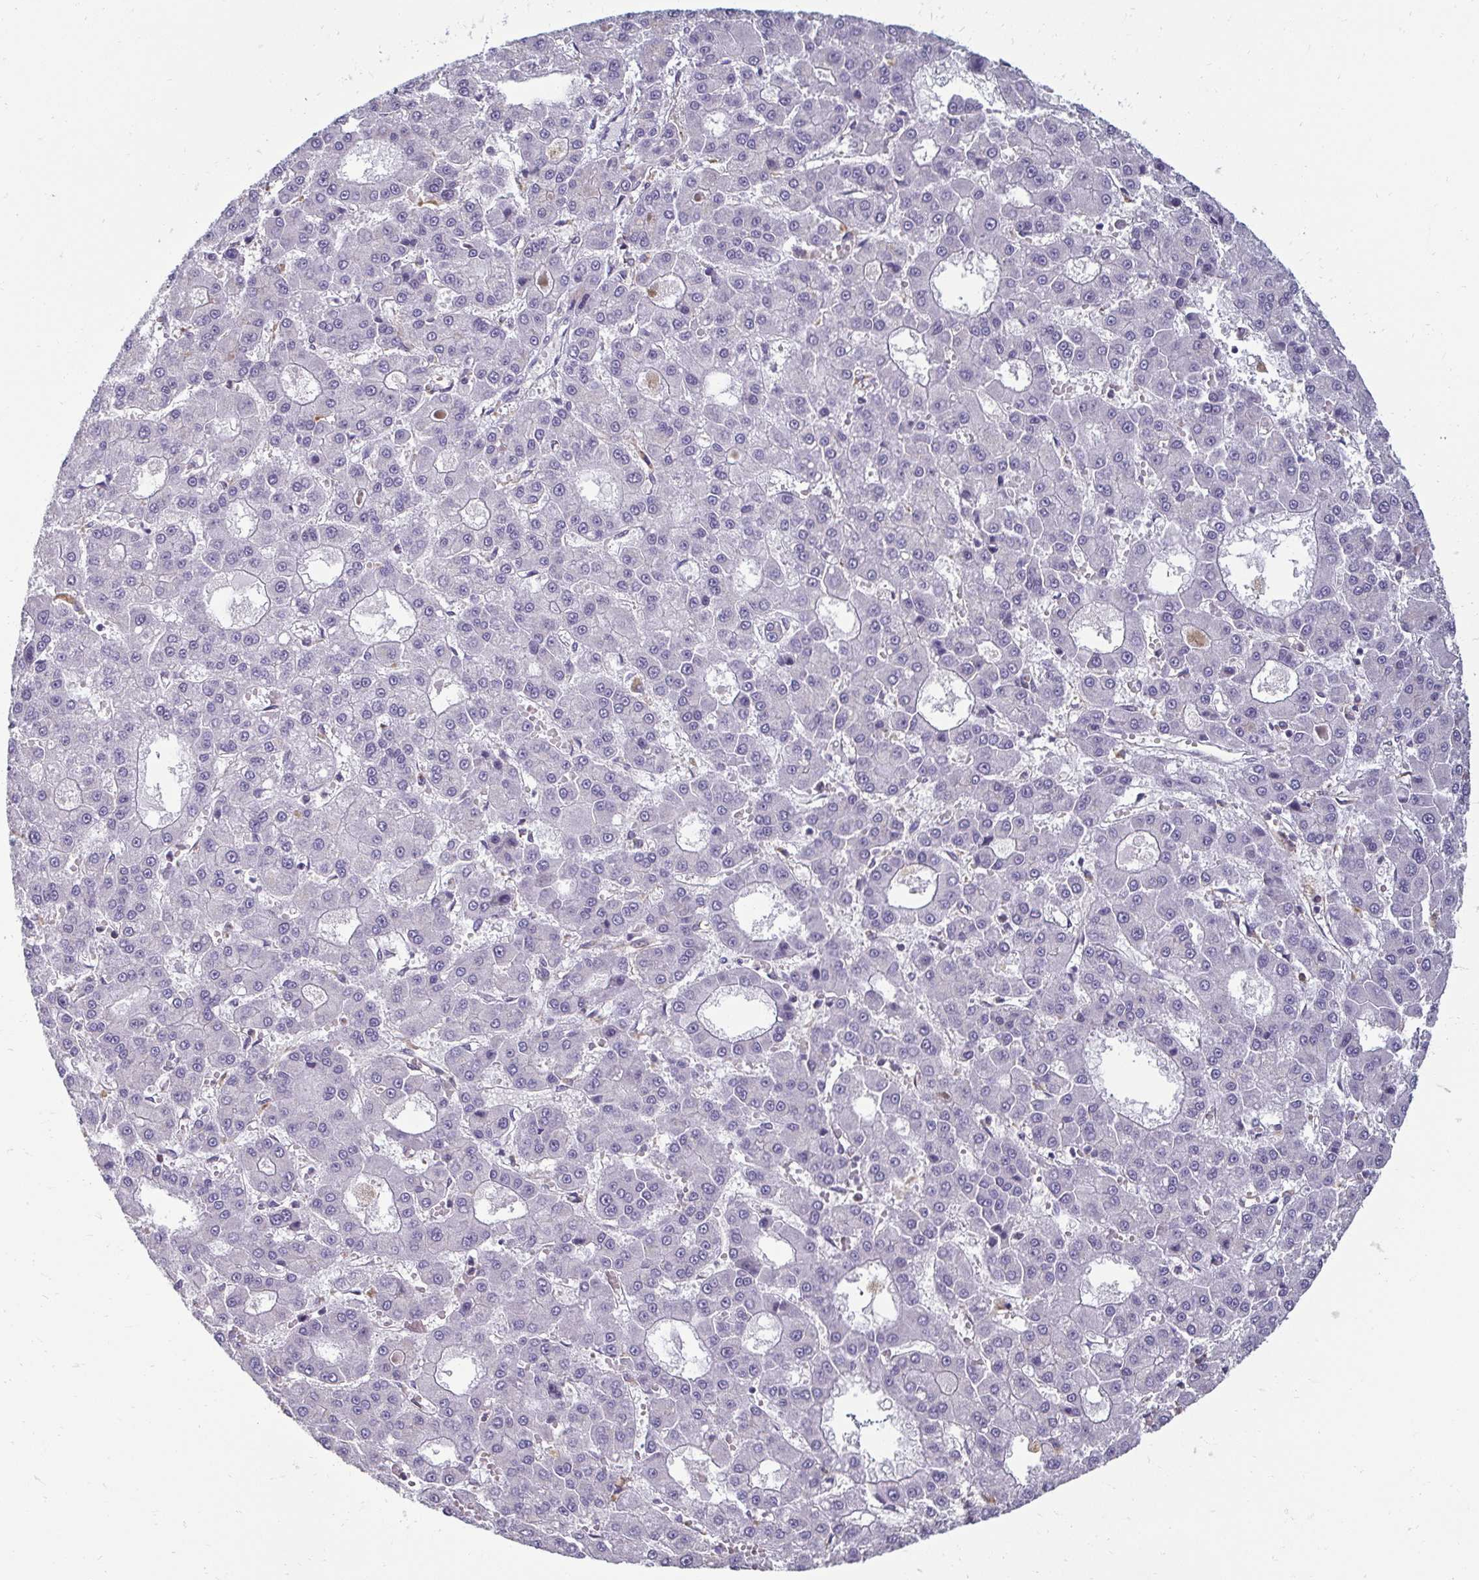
{"staining": {"intensity": "negative", "quantity": "none", "location": "none"}, "tissue": "liver cancer", "cell_type": "Tumor cells", "image_type": "cancer", "snomed": [{"axis": "morphology", "description": "Carcinoma, Hepatocellular, NOS"}, {"axis": "topography", "description": "Liver"}], "caption": "Photomicrograph shows no significant protein expression in tumor cells of liver cancer (hepatocellular carcinoma). (DAB immunohistochemistry with hematoxylin counter stain).", "gene": "PDE2A", "patient": {"sex": "male", "age": 70}}